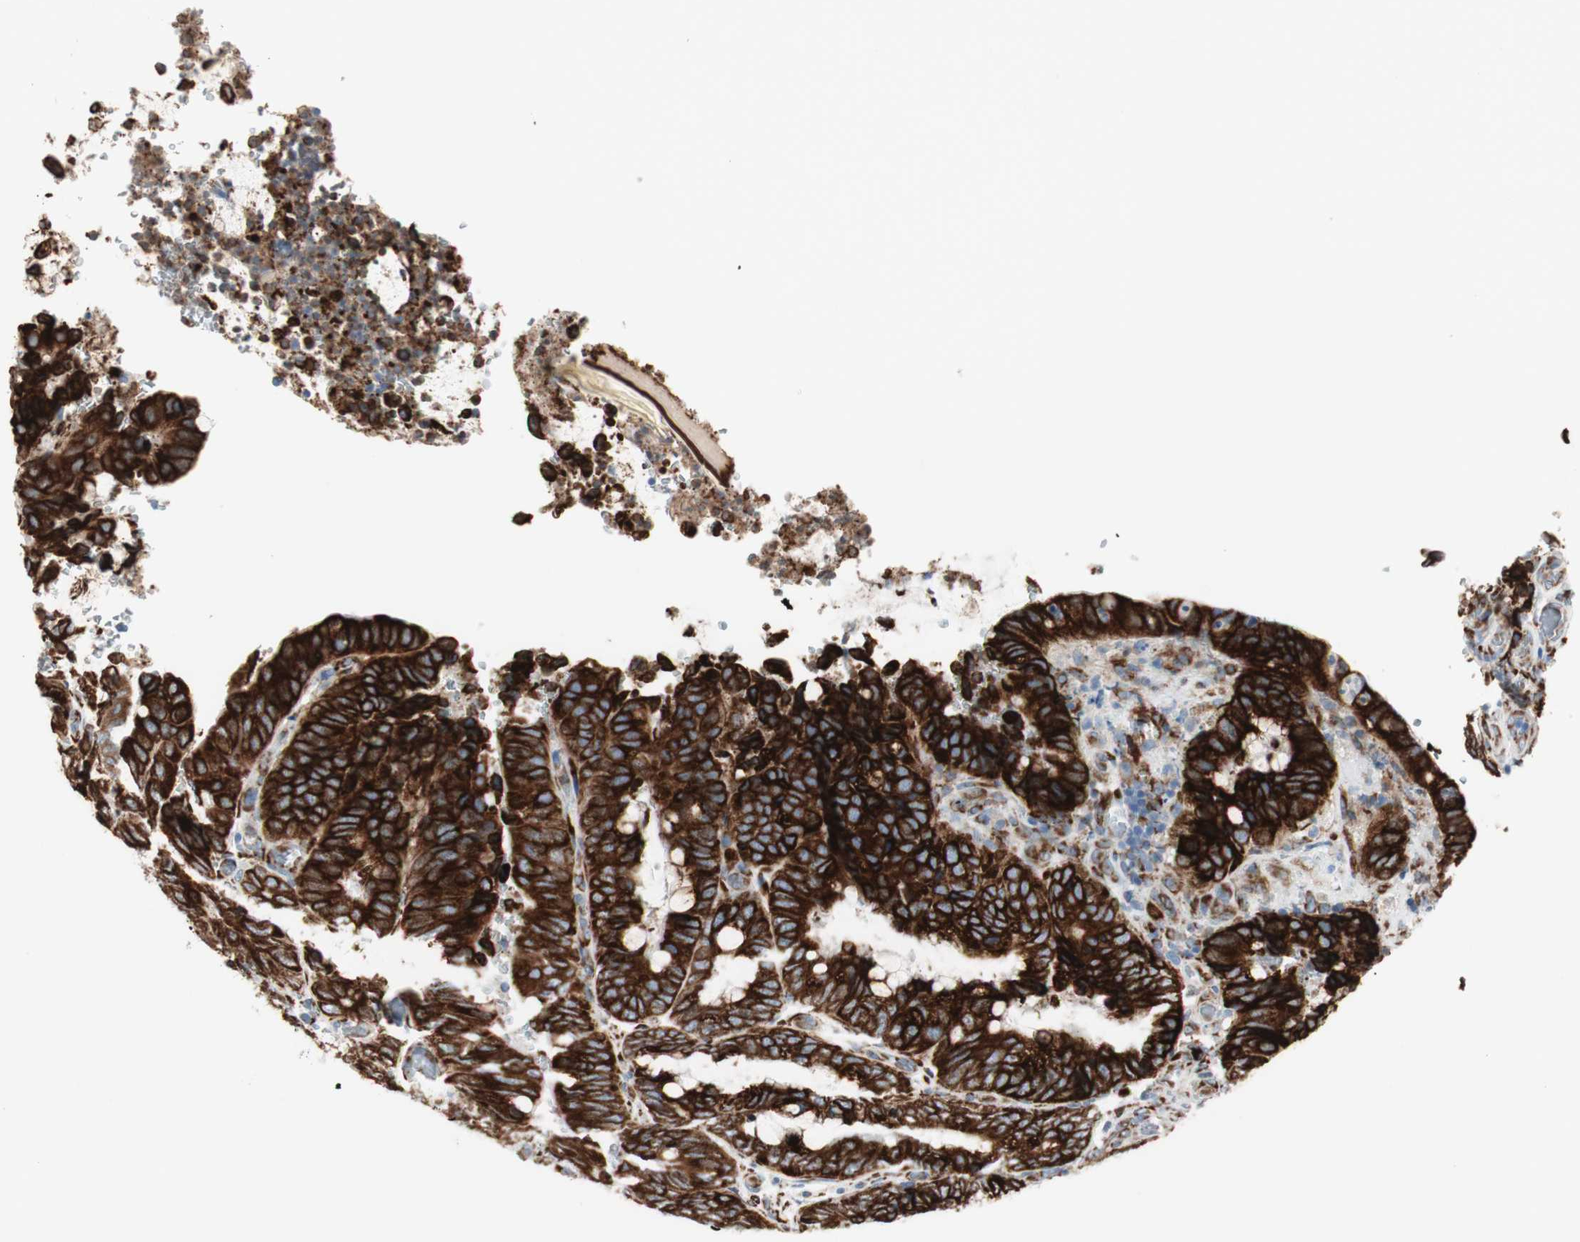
{"staining": {"intensity": "strong", "quantity": ">75%", "location": "cytoplasmic/membranous"}, "tissue": "colorectal cancer", "cell_type": "Tumor cells", "image_type": "cancer", "snomed": [{"axis": "morphology", "description": "Normal tissue, NOS"}, {"axis": "morphology", "description": "Adenocarcinoma, NOS"}, {"axis": "topography", "description": "Rectum"}, {"axis": "topography", "description": "Peripheral nerve tissue"}], "caption": "About >75% of tumor cells in adenocarcinoma (colorectal) display strong cytoplasmic/membranous protein expression as visualized by brown immunohistochemical staining.", "gene": "P4HTM", "patient": {"sex": "male", "age": 92}}